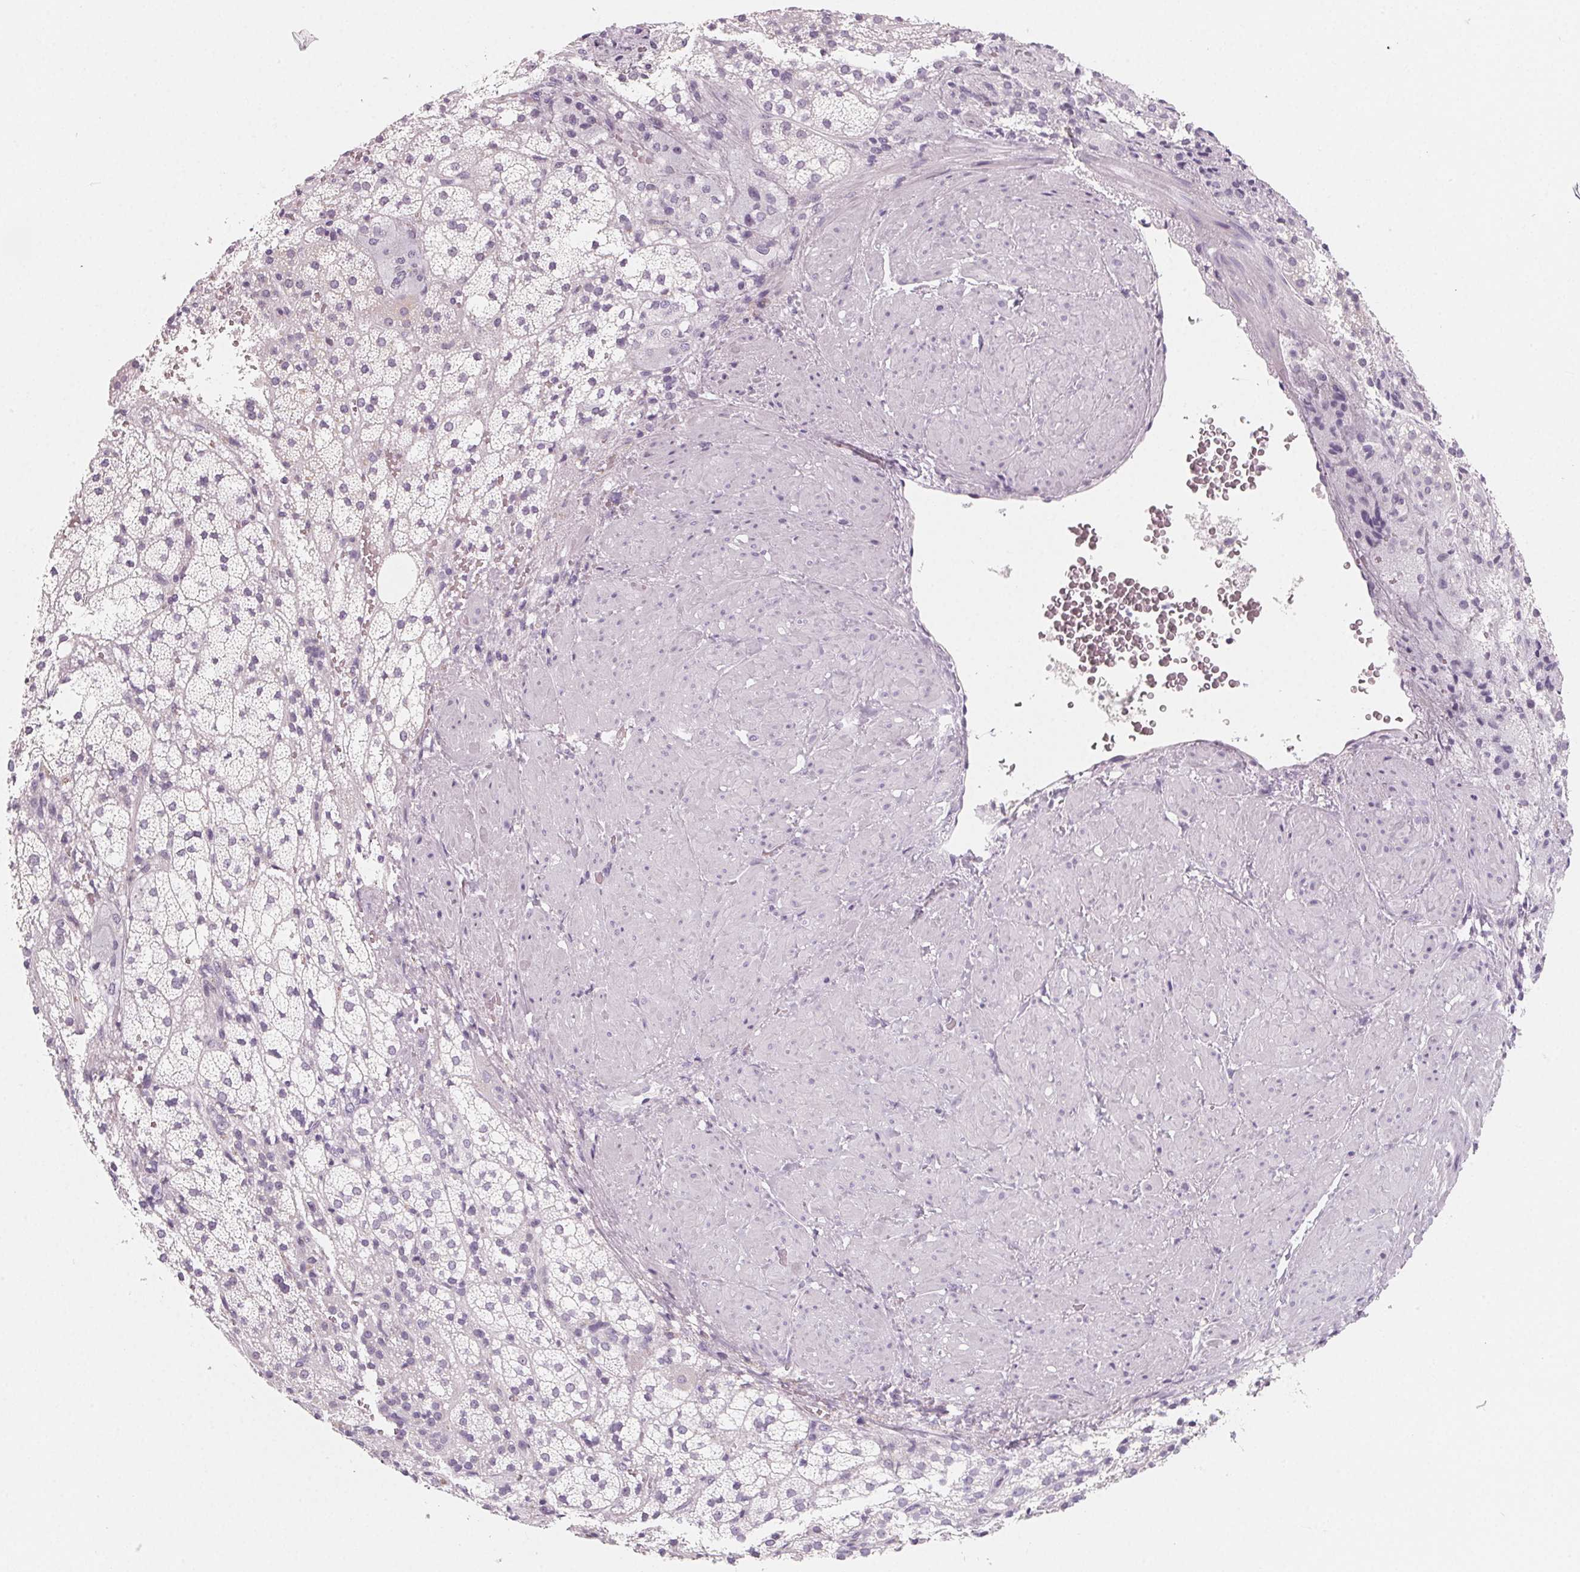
{"staining": {"intensity": "negative", "quantity": "none", "location": "none"}, "tissue": "adrenal gland", "cell_type": "Glandular cells", "image_type": "normal", "snomed": [{"axis": "morphology", "description": "Normal tissue, NOS"}, {"axis": "topography", "description": "Adrenal gland"}], "caption": "The image demonstrates no significant positivity in glandular cells of adrenal gland. Nuclei are stained in blue.", "gene": "SH3GL2", "patient": {"sex": "male", "age": 53}}